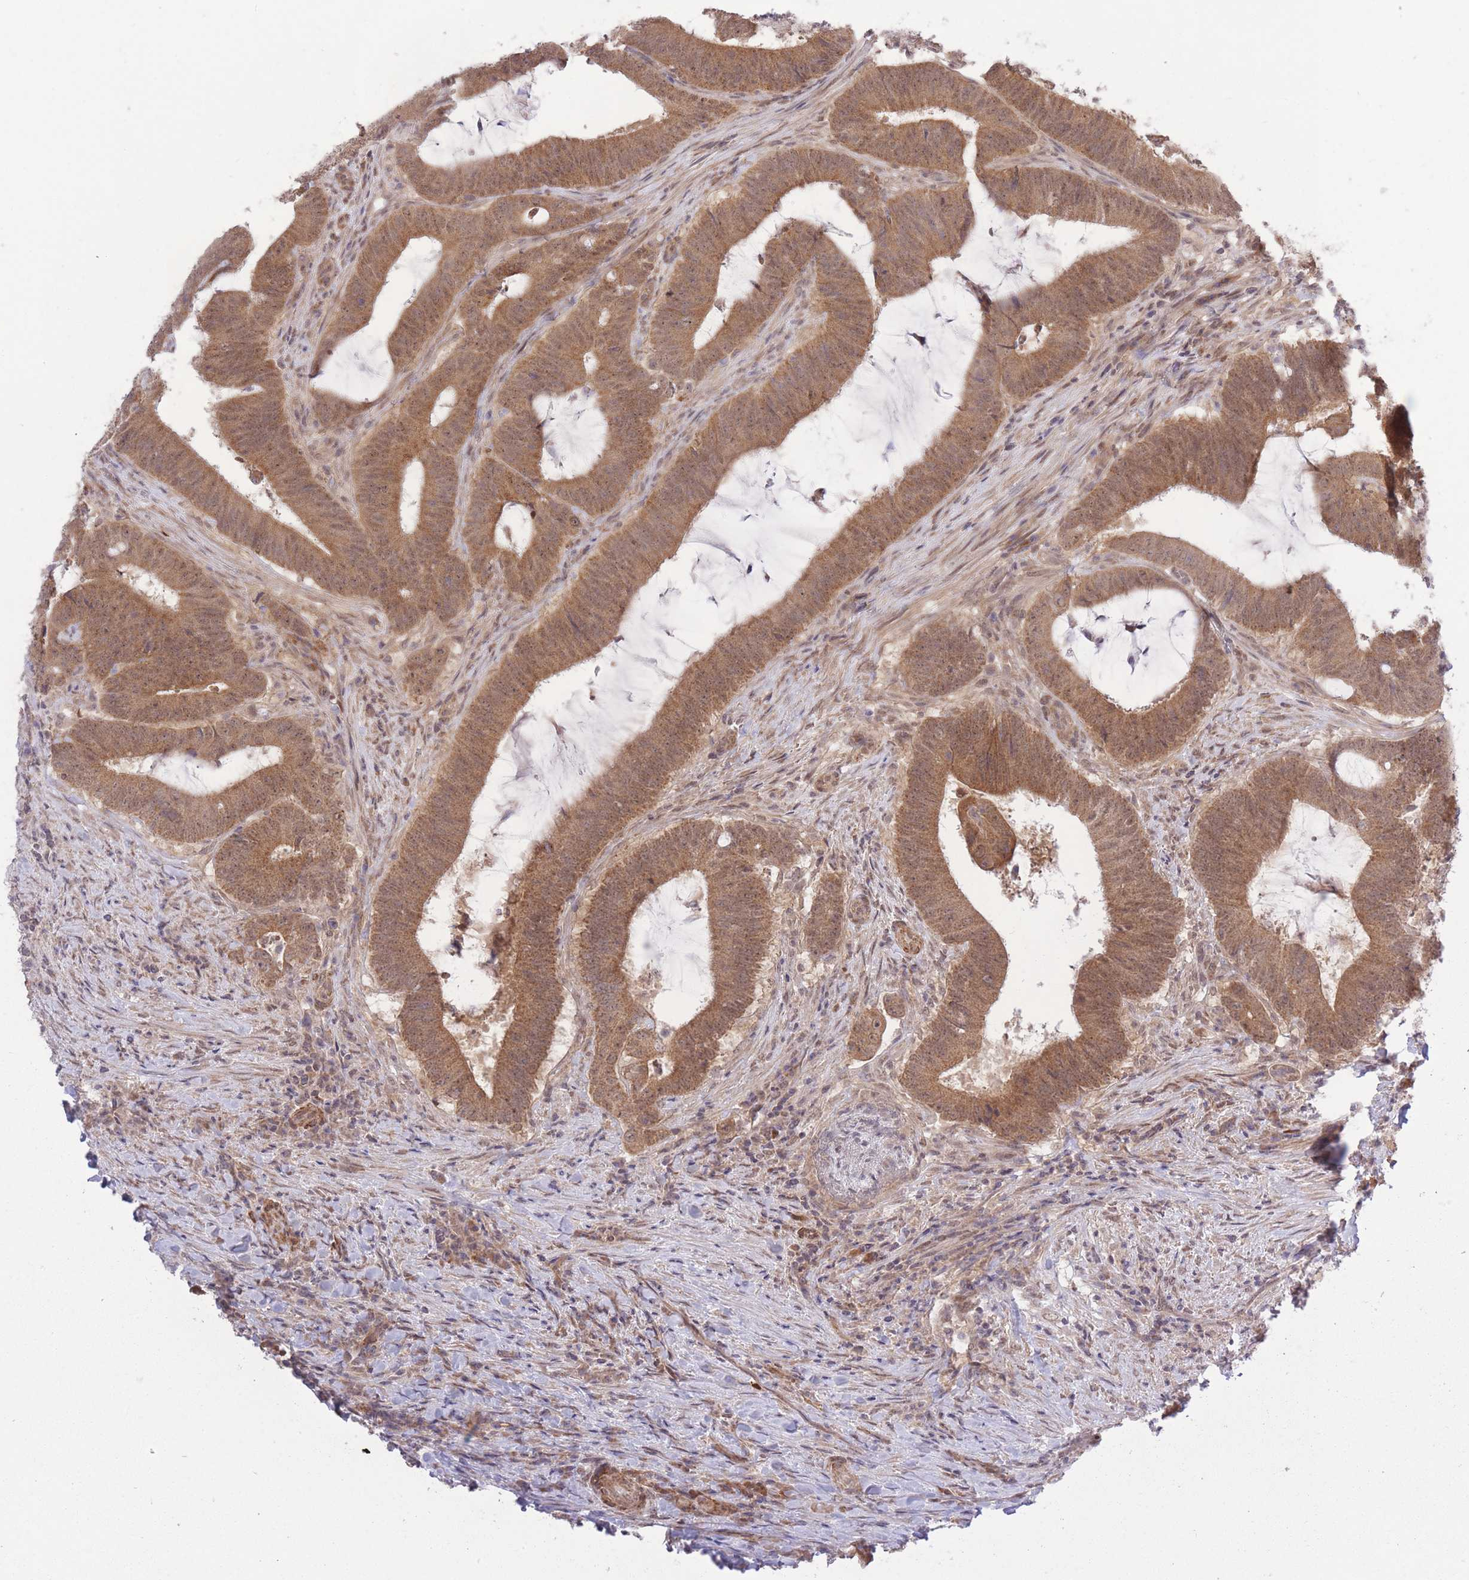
{"staining": {"intensity": "moderate", "quantity": ">75%", "location": "cytoplasmic/membranous"}, "tissue": "colorectal cancer", "cell_type": "Tumor cells", "image_type": "cancer", "snomed": [{"axis": "morphology", "description": "Adenocarcinoma, NOS"}, {"axis": "topography", "description": "Colon"}], "caption": "Colorectal cancer (adenocarcinoma) stained with DAB immunohistochemistry displays medium levels of moderate cytoplasmic/membranous positivity in about >75% of tumor cells.", "gene": "ELOA2", "patient": {"sex": "female", "age": 43}}